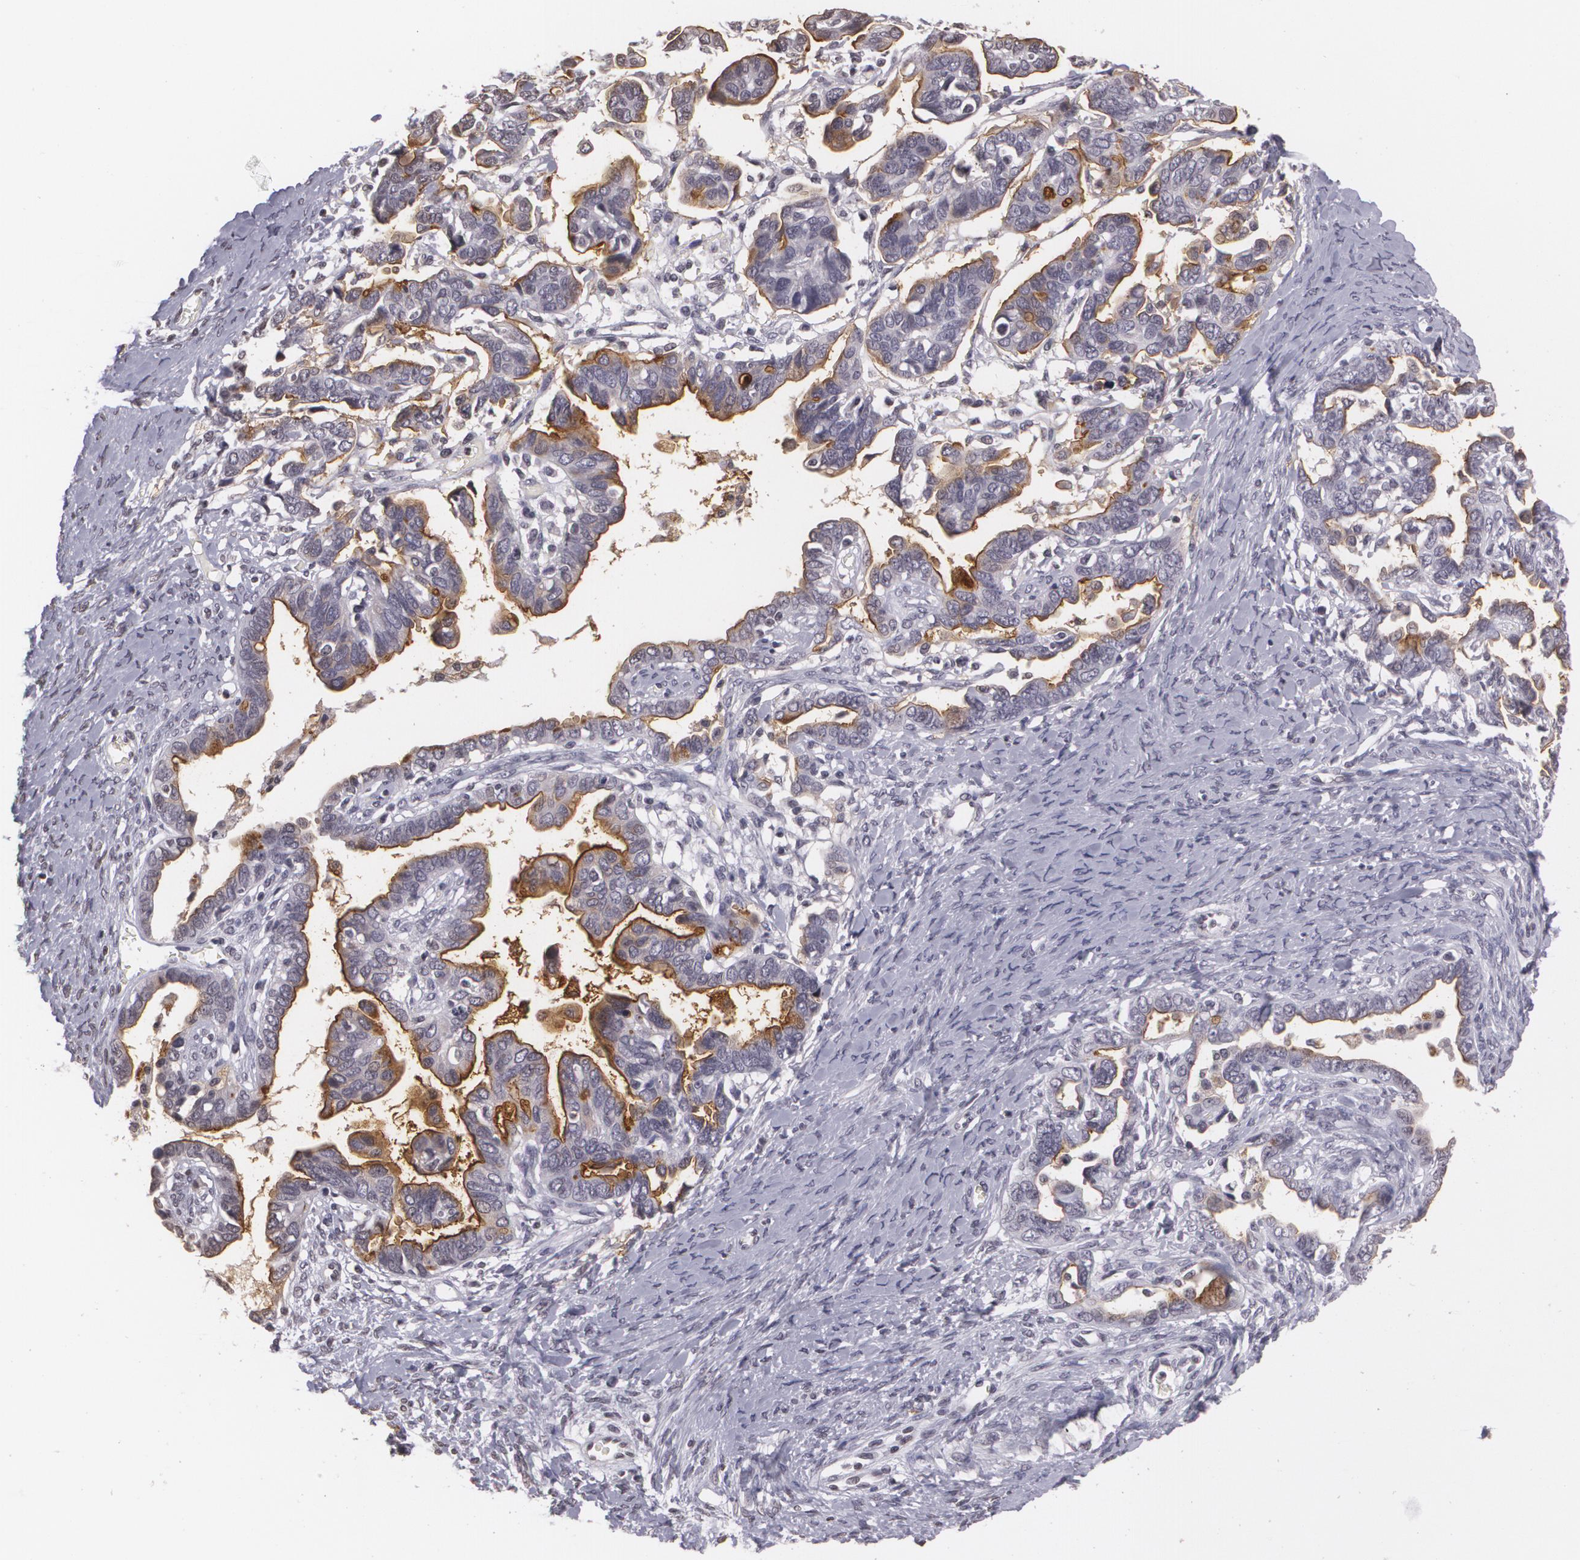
{"staining": {"intensity": "moderate", "quantity": "25%-75%", "location": "cytoplasmic/membranous"}, "tissue": "ovarian cancer", "cell_type": "Tumor cells", "image_type": "cancer", "snomed": [{"axis": "morphology", "description": "Cystadenocarcinoma, serous, NOS"}, {"axis": "topography", "description": "Ovary"}], "caption": "There is medium levels of moderate cytoplasmic/membranous expression in tumor cells of serous cystadenocarcinoma (ovarian), as demonstrated by immunohistochemical staining (brown color).", "gene": "MUC1", "patient": {"sex": "female", "age": 69}}